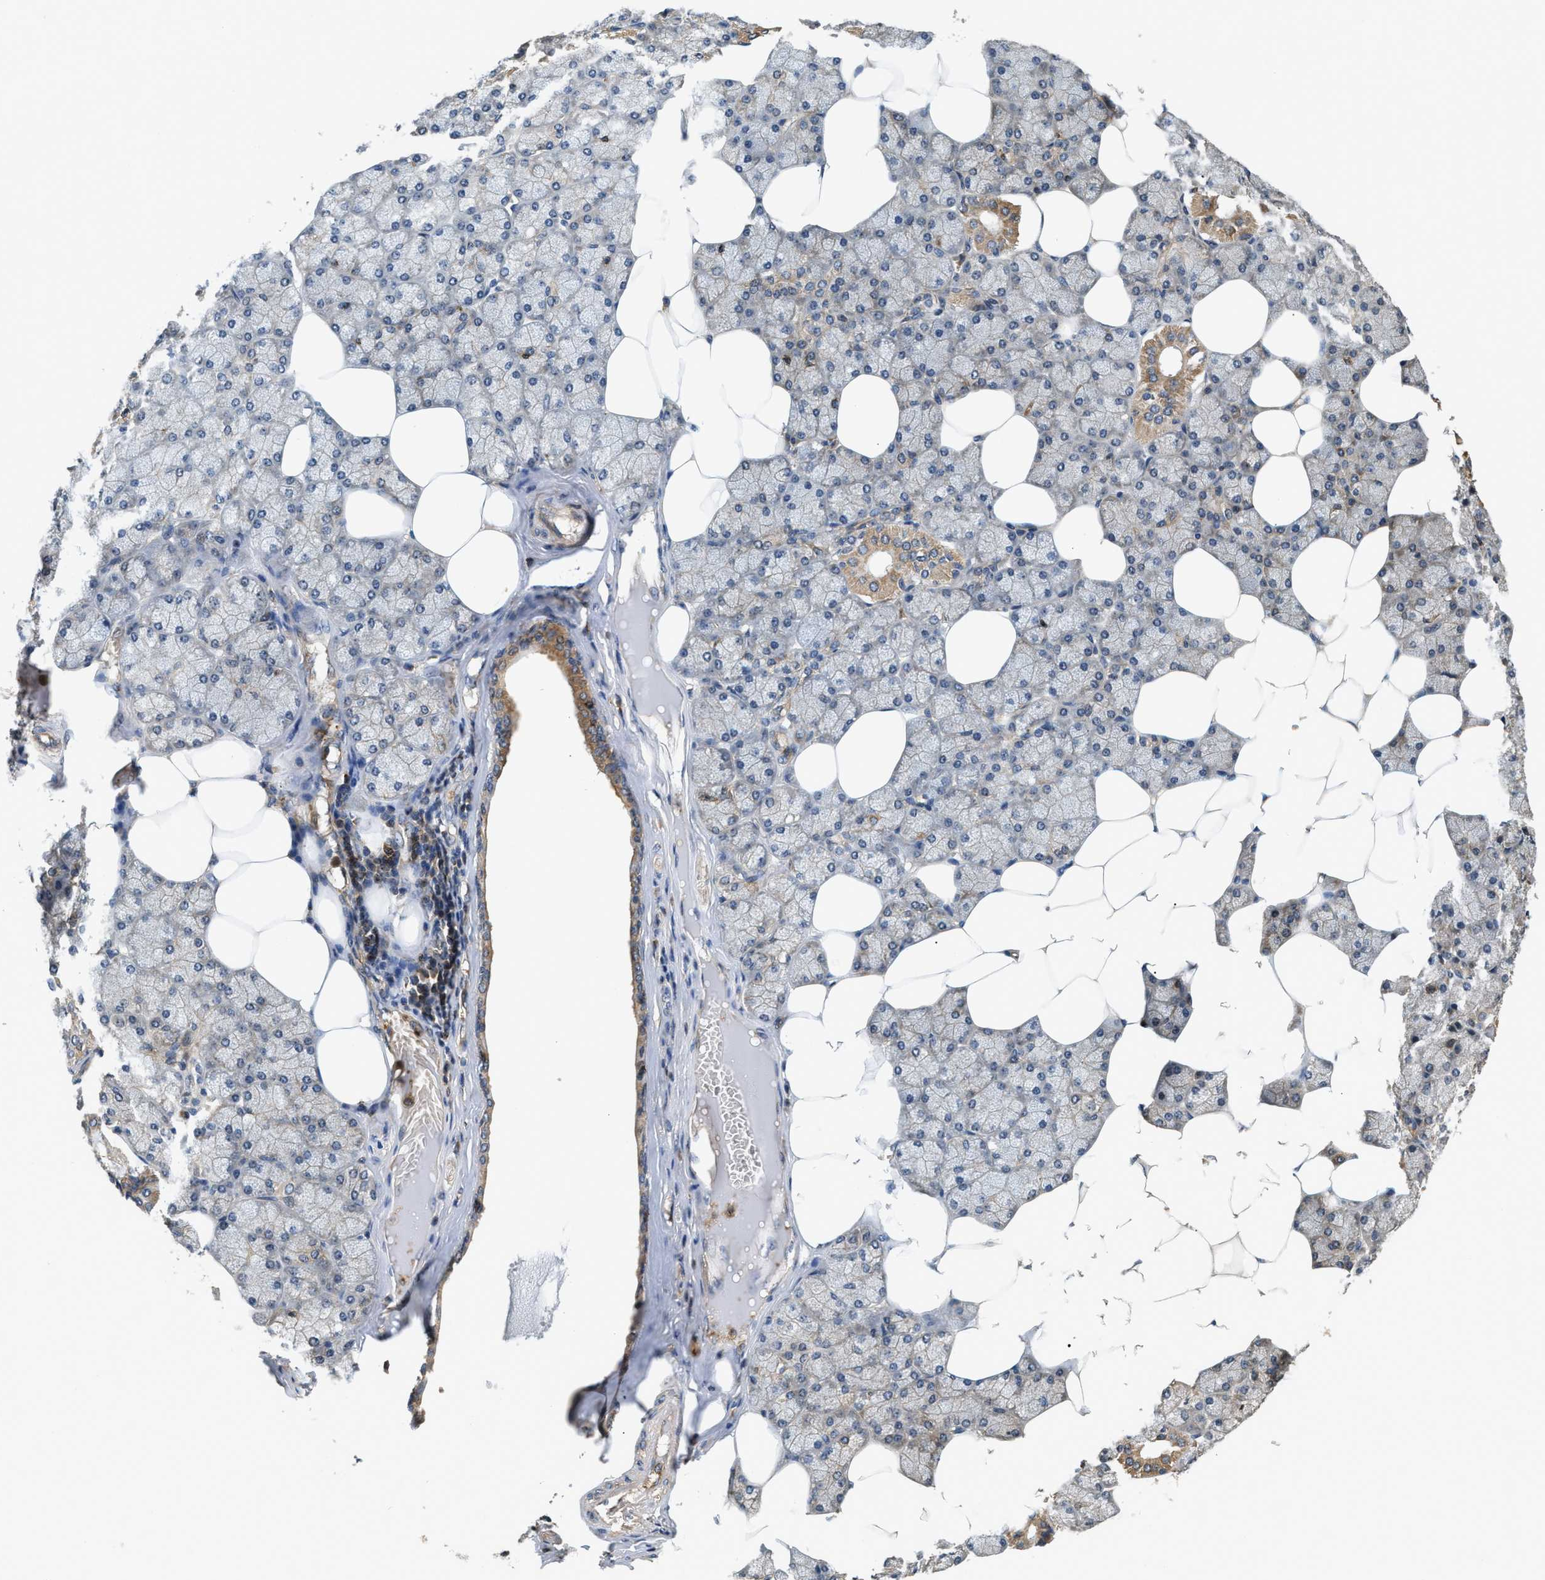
{"staining": {"intensity": "moderate", "quantity": ">75%", "location": "cytoplasmic/membranous"}, "tissue": "salivary gland", "cell_type": "Glandular cells", "image_type": "normal", "snomed": [{"axis": "morphology", "description": "Normal tissue, NOS"}, {"axis": "topography", "description": "Salivary gland"}], "caption": "Brown immunohistochemical staining in unremarkable salivary gland reveals moderate cytoplasmic/membranous staining in about >75% of glandular cells. The staining was performed using DAB (3,3'-diaminobenzidine) to visualize the protein expression in brown, while the nuclei were stained in blue with hematoxylin (Magnification: 20x).", "gene": "SNX5", "patient": {"sex": "male", "age": 62}}